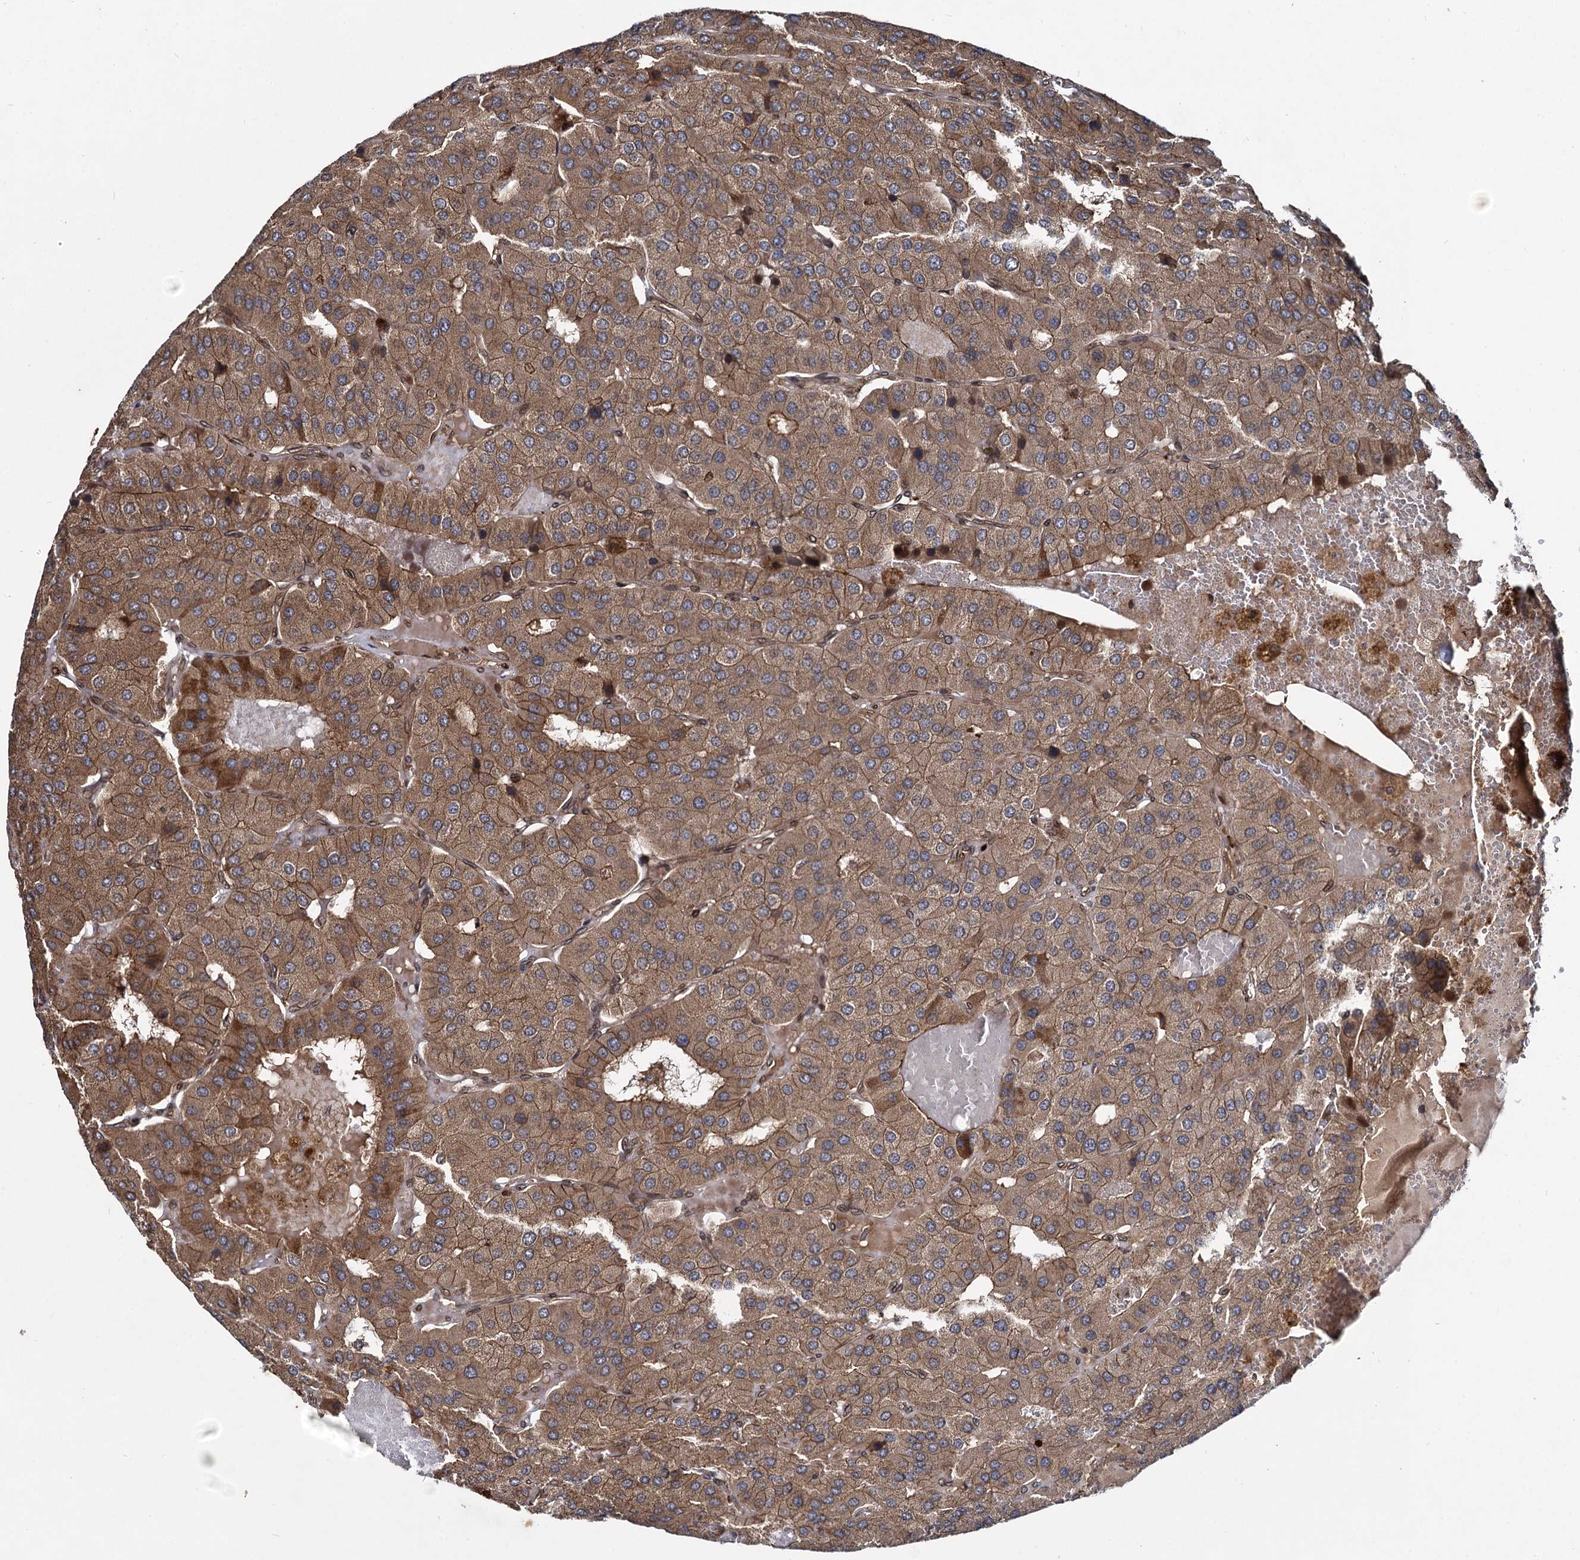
{"staining": {"intensity": "moderate", "quantity": ">75%", "location": "cytoplasmic/membranous"}, "tissue": "parathyroid gland", "cell_type": "Glandular cells", "image_type": "normal", "snomed": [{"axis": "morphology", "description": "Normal tissue, NOS"}, {"axis": "morphology", "description": "Adenoma, NOS"}, {"axis": "topography", "description": "Parathyroid gland"}], "caption": "Glandular cells reveal medium levels of moderate cytoplasmic/membranous staining in about >75% of cells in benign human parathyroid gland.", "gene": "DCP1B", "patient": {"sex": "female", "age": 86}}